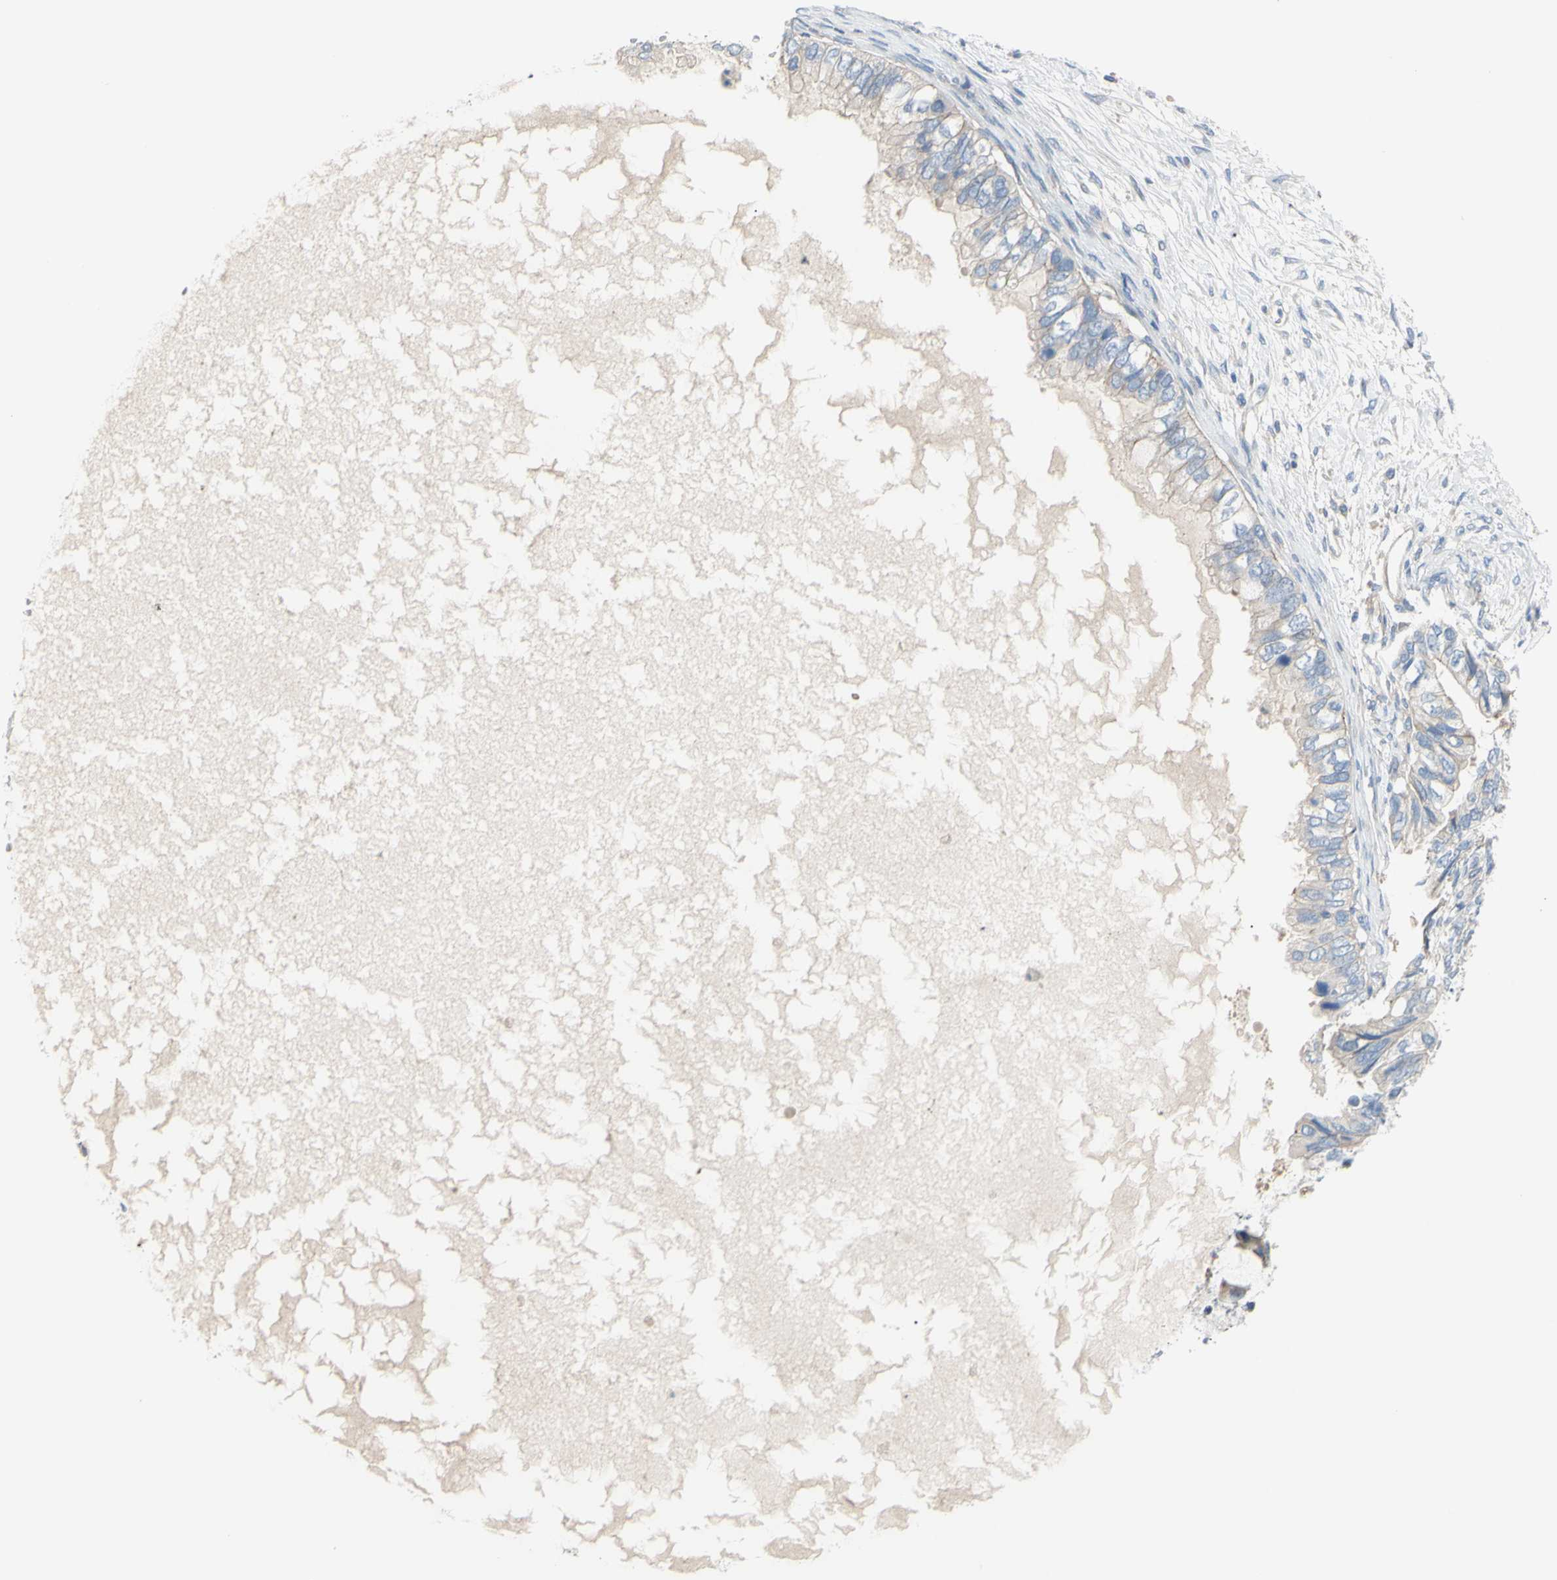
{"staining": {"intensity": "weak", "quantity": "<25%", "location": "cytoplasmic/membranous"}, "tissue": "ovarian cancer", "cell_type": "Tumor cells", "image_type": "cancer", "snomed": [{"axis": "morphology", "description": "Cystadenocarcinoma, mucinous, NOS"}, {"axis": "topography", "description": "Ovary"}], "caption": "The image reveals no significant staining in tumor cells of ovarian cancer (mucinous cystadenocarcinoma).", "gene": "TMEM59L", "patient": {"sex": "female", "age": 80}}